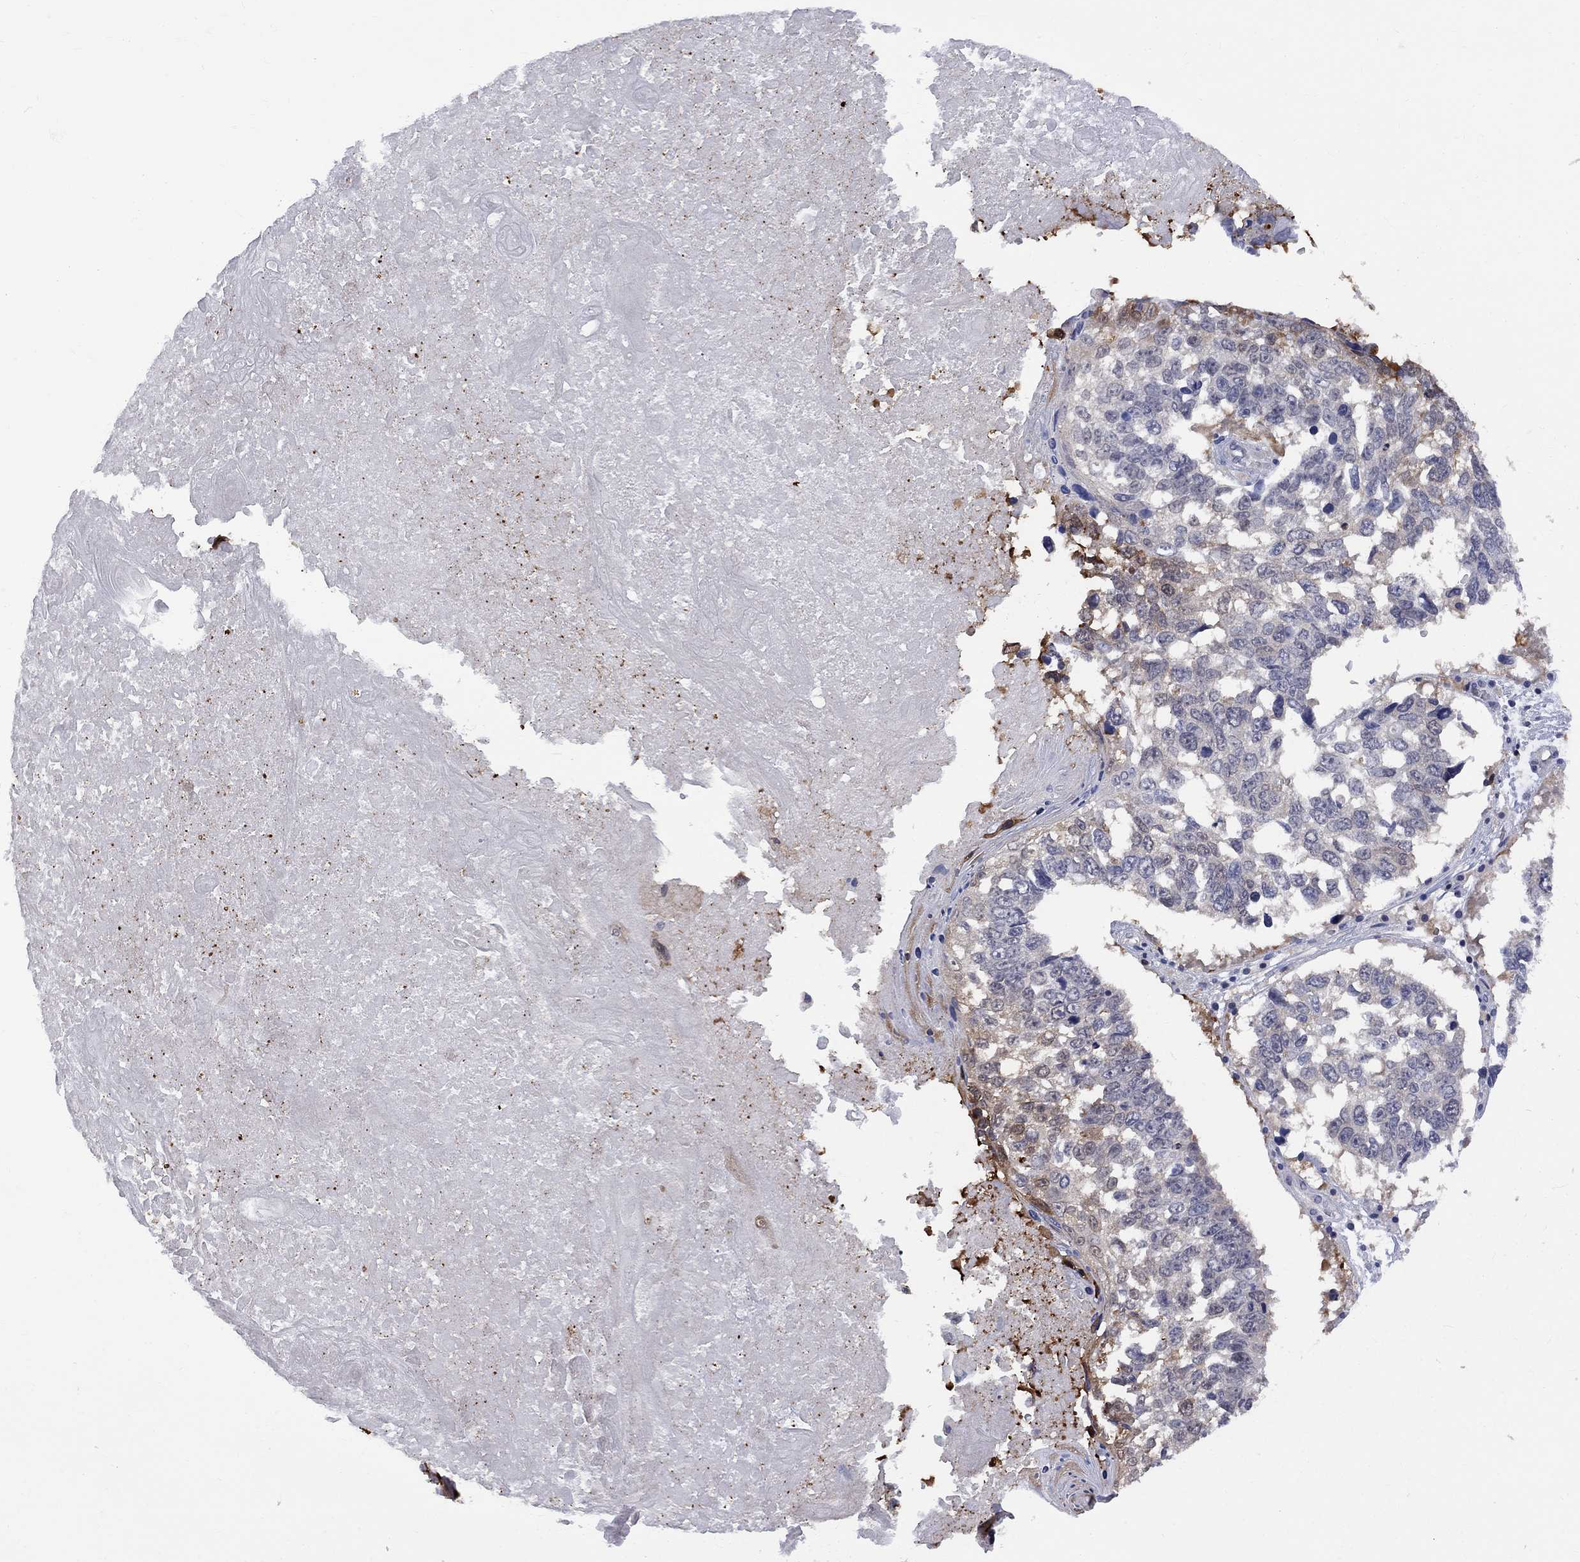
{"staining": {"intensity": "negative", "quantity": "none", "location": "none"}, "tissue": "lung cancer", "cell_type": "Tumor cells", "image_type": "cancer", "snomed": [{"axis": "morphology", "description": "Squamous cell carcinoma, NOS"}, {"axis": "topography", "description": "Lung"}], "caption": "This is an immunohistochemistry micrograph of lung squamous cell carcinoma. There is no expression in tumor cells.", "gene": "HKDC1", "patient": {"sex": "male", "age": 82}}